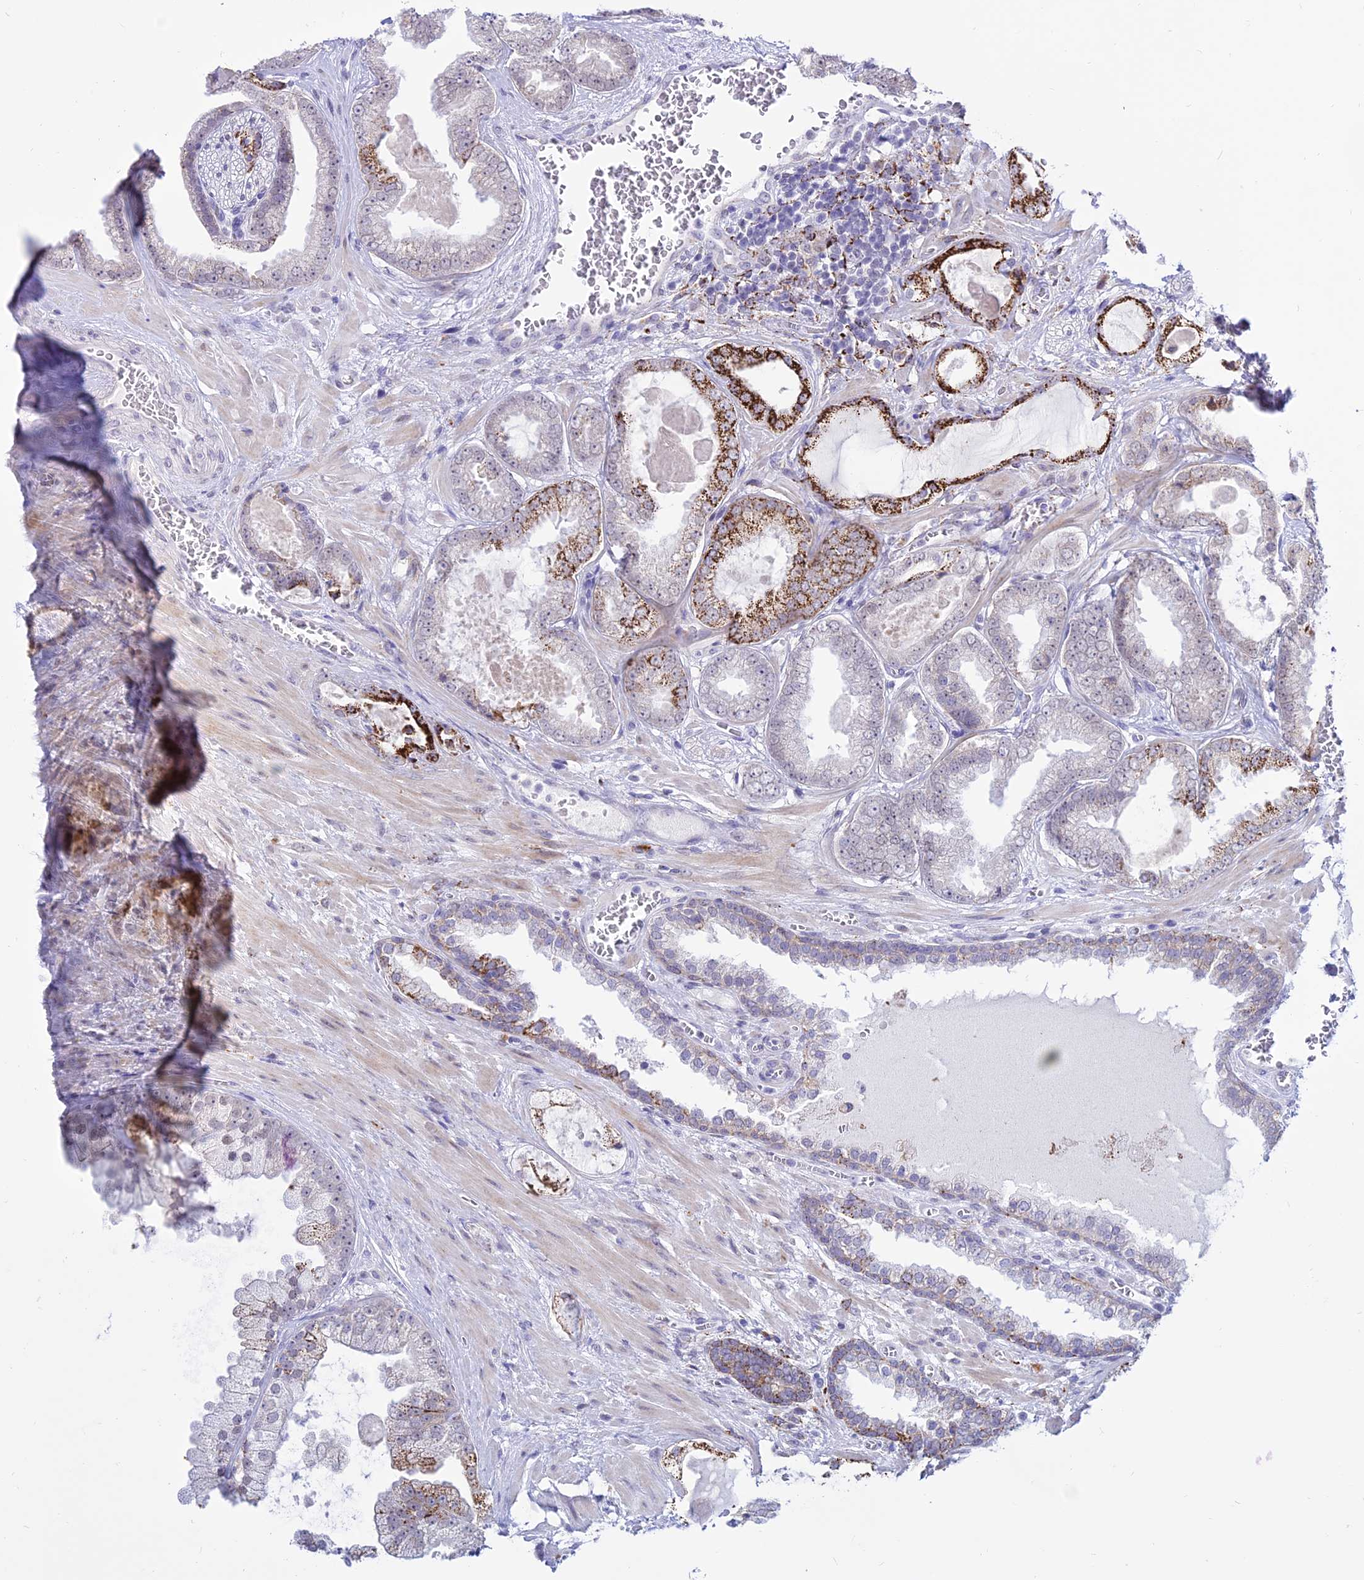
{"staining": {"intensity": "strong", "quantity": "25%-75%", "location": "cytoplasmic/membranous"}, "tissue": "prostate cancer", "cell_type": "Tumor cells", "image_type": "cancer", "snomed": [{"axis": "morphology", "description": "Adenocarcinoma, Low grade"}, {"axis": "topography", "description": "Prostate"}], "caption": "Protein staining of prostate cancer (adenocarcinoma (low-grade)) tissue shows strong cytoplasmic/membranous positivity in approximately 25%-75% of tumor cells.", "gene": "C6orf163", "patient": {"sex": "male", "age": 57}}